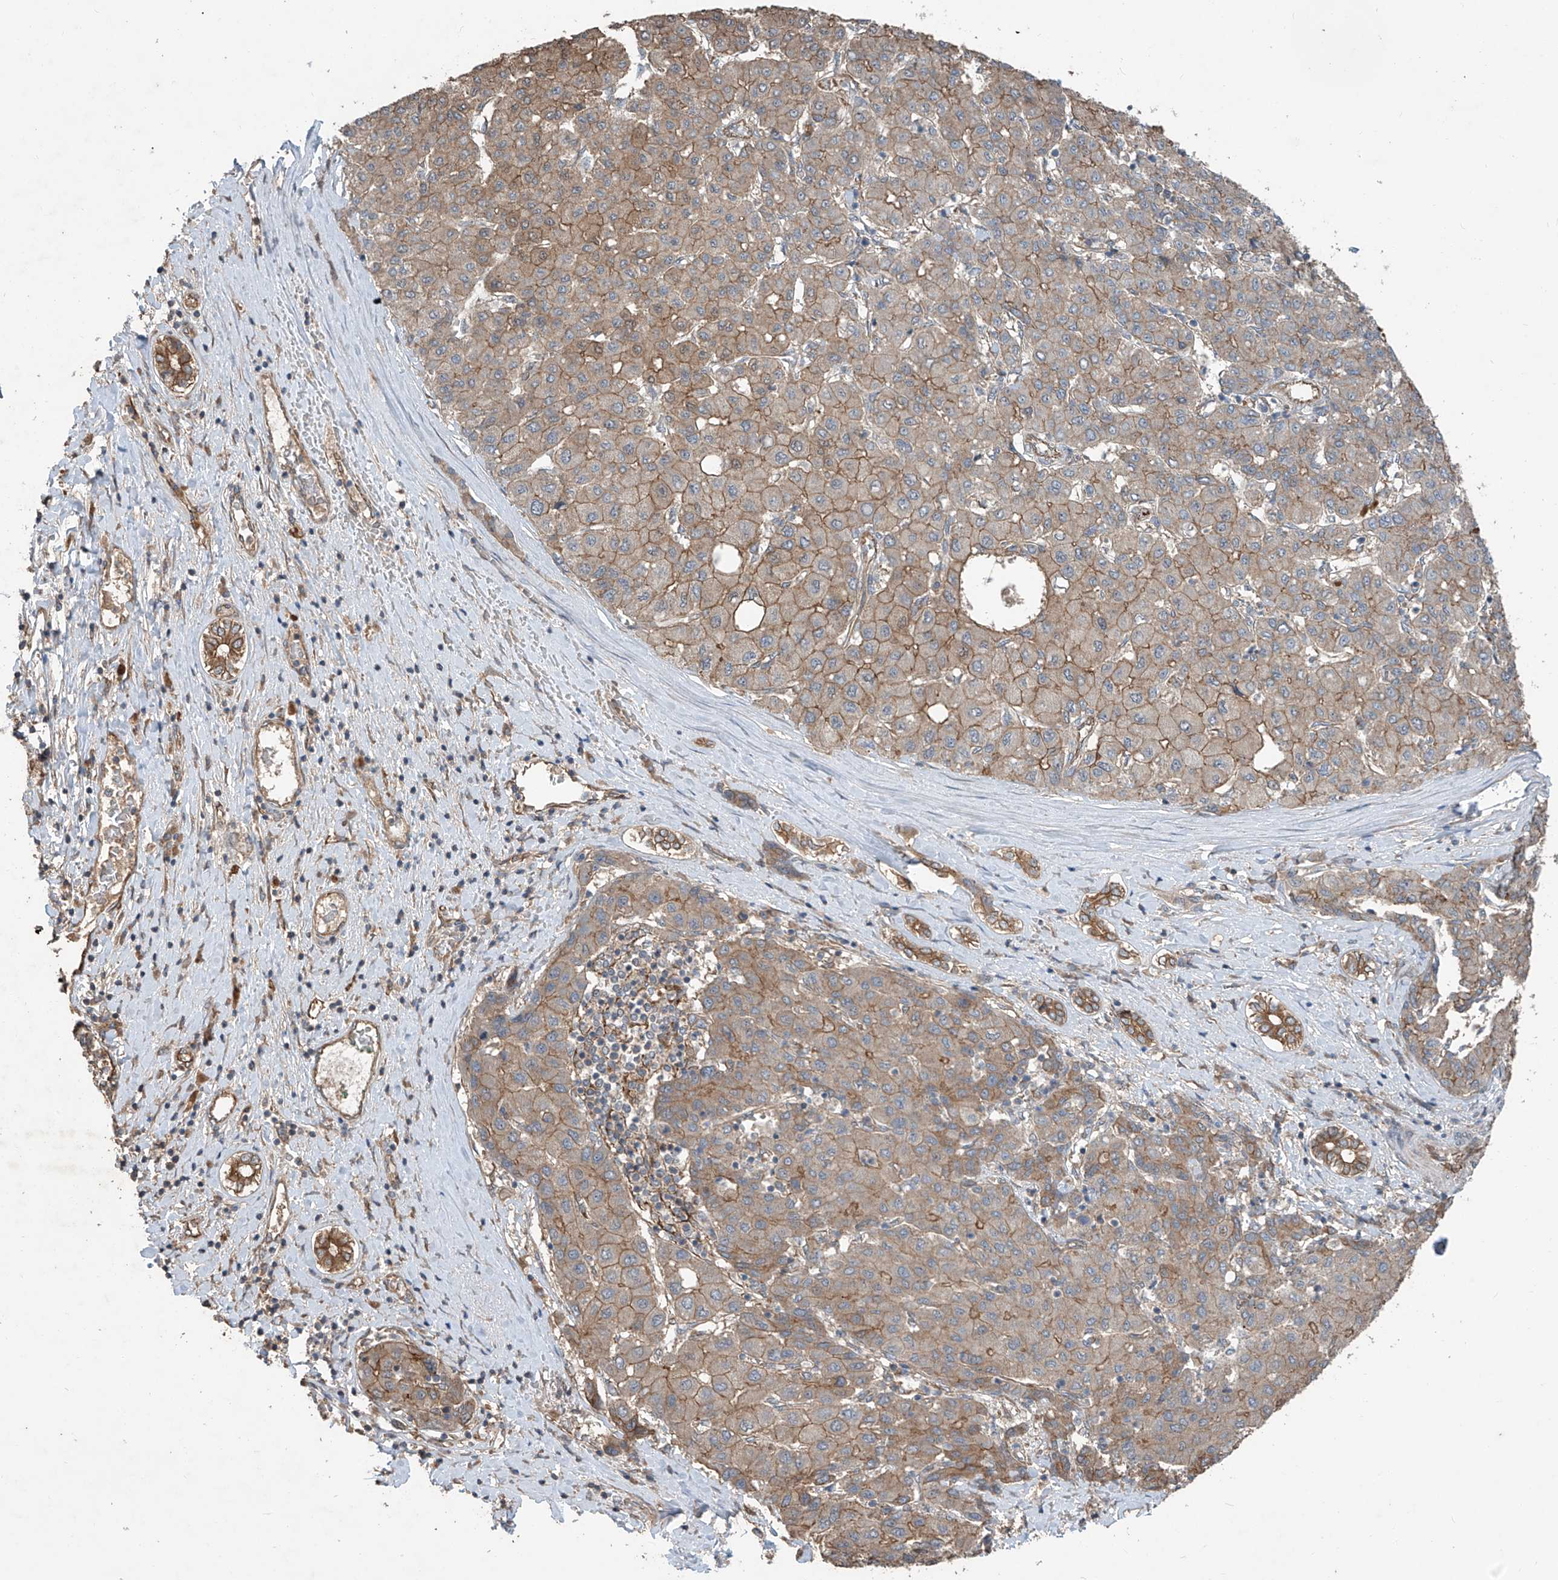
{"staining": {"intensity": "moderate", "quantity": "25%-75%", "location": "cytoplasmic/membranous"}, "tissue": "liver cancer", "cell_type": "Tumor cells", "image_type": "cancer", "snomed": [{"axis": "morphology", "description": "Carcinoma, Hepatocellular, NOS"}, {"axis": "topography", "description": "Liver"}], "caption": "A brown stain shows moderate cytoplasmic/membranous staining of a protein in liver cancer tumor cells. Using DAB (3,3'-diaminobenzidine) (brown) and hematoxylin (blue) stains, captured at high magnification using brightfield microscopy.", "gene": "AGBL5", "patient": {"sex": "male", "age": 65}}